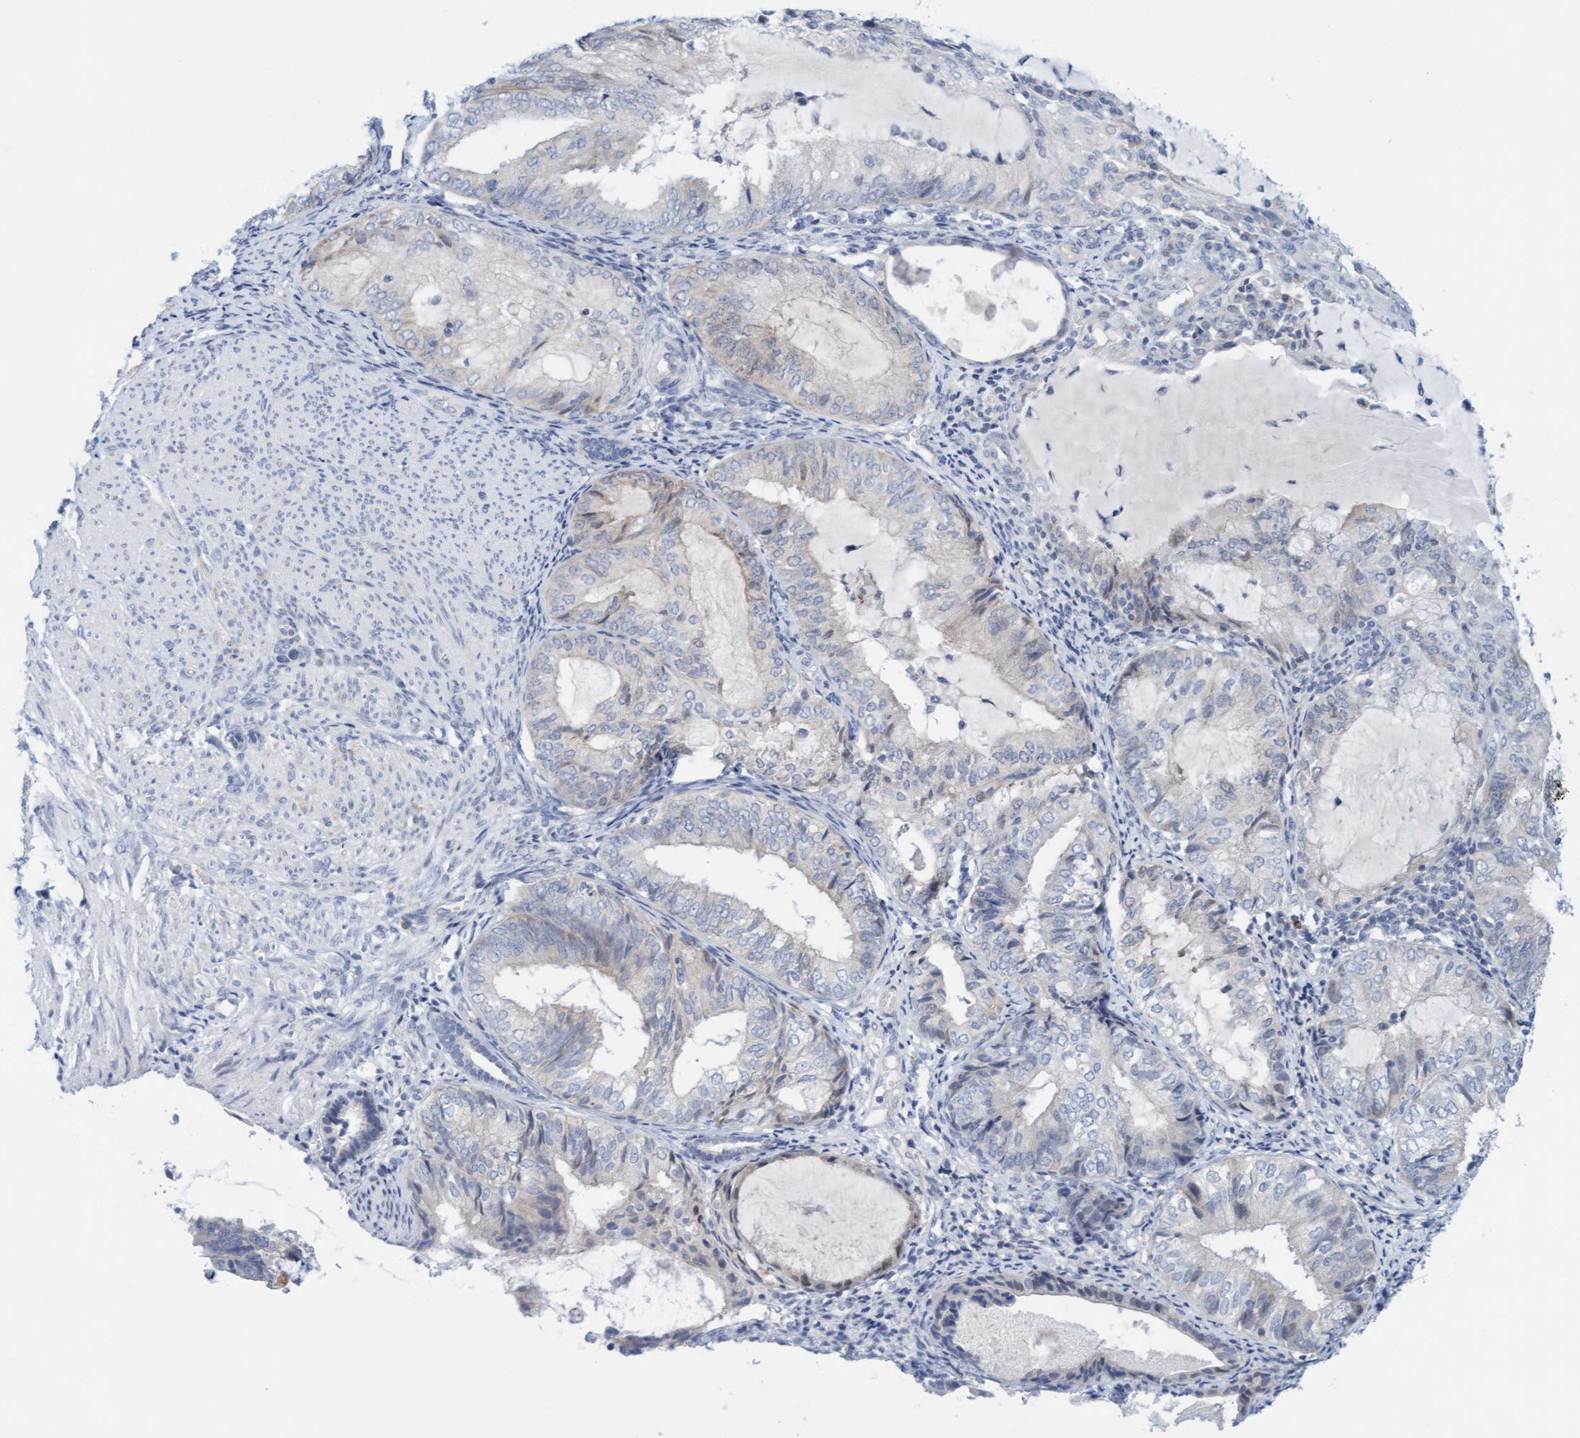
{"staining": {"intensity": "negative", "quantity": "none", "location": "none"}, "tissue": "endometrial cancer", "cell_type": "Tumor cells", "image_type": "cancer", "snomed": [{"axis": "morphology", "description": "Adenocarcinoma, NOS"}, {"axis": "topography", "description": "Endometrium"}], "caption": "Endometrial cancer (adenocarcinoma) was stained to show a protein in brown. There is no significant staining in tumor cells.", "gene": "CPA3", "patient": {"sex": "female", "age": 81}}